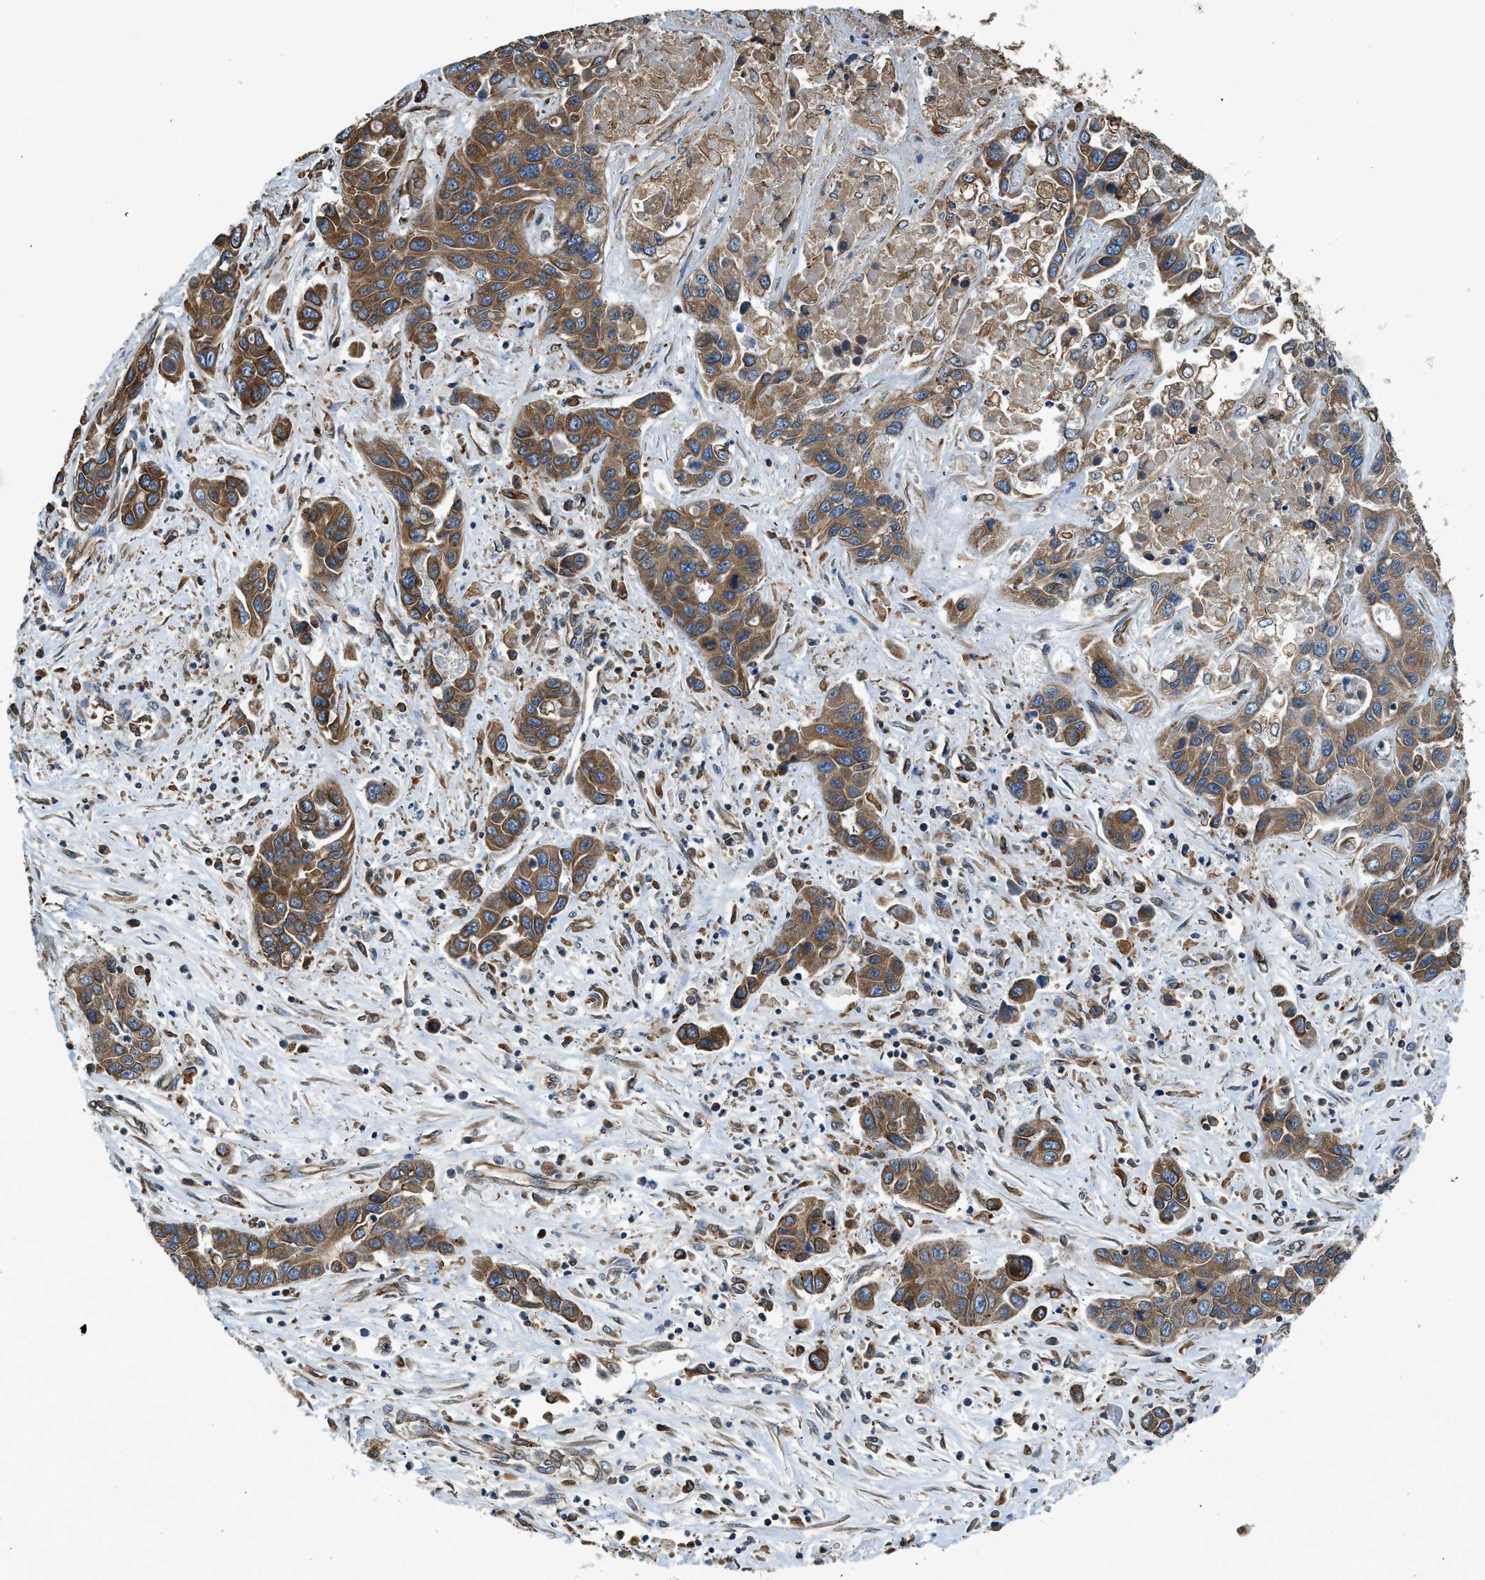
{"staining": {"intensity": "moderate", "quantity": ">75%", "location": "cytoplasmic/membranous"}, "tissue": "liver cancer", "cell_type": "Tumor cells", "image_type": "cancer", "snomed": [{"axis": "morphology", "description": "Cholangiocarcinoma"}, {"axis": "topography", "description": "Liver"}], "caption": "Immunohistochemical staining of human liver cancer shows medium levels of moderate cytoplasmic/membranous protein expression in about >75% of tumor cells.", "gene": "BCAP31", "patient": {"sex": "female", "age": 52}}